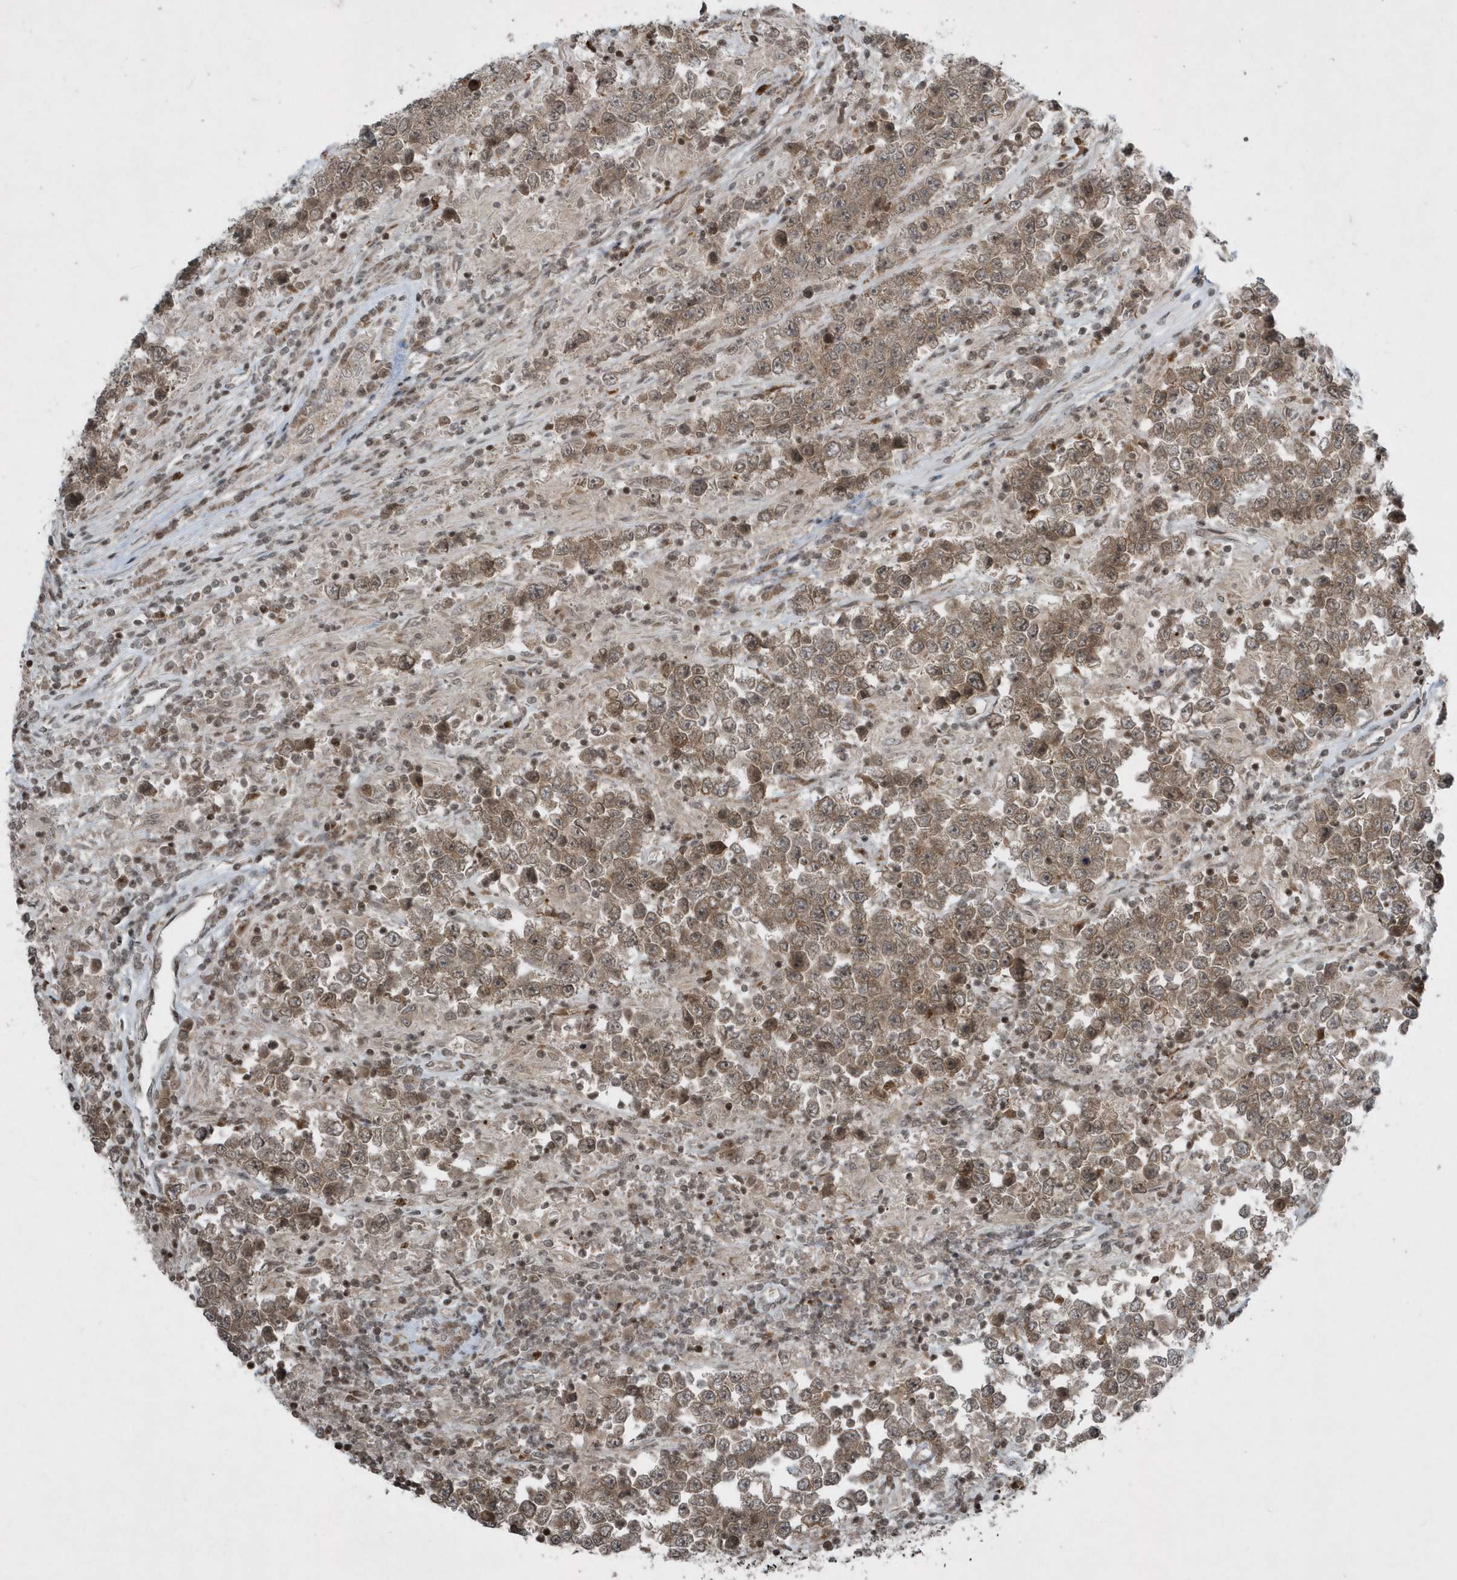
{"staining": {"intensity": "moderate", "quantity": ">75%", "location": "cytoplasmic/membranous"}, "tissue": "testis cancer", "cell_type": "Tumor cells", "image_type": "cancer", "snomed": [{"axis": "morphology", "description": "Normal tissue, NOS"}, {"axis": "morphology", "description": "Urothelial carcinoma, High grade"}, {"axis": "morphology", "description": "Seminoma, NOS"}, {"axis": "morphology", "description": "Carcinoma, Embryonal, NOS"}, {"axis": "topography", "description": "Urinary bladder"}, {"axis": "topography", "description": "Testis"}], "caption": "Protein staining of testis embryonal carcinoma tissue shows moderate cytoplasmic/membranous expression in approximately >75% of tumor cells. (Brightfield microscopy of DAB IHC at high magnification).", "gene": "EIF2B1", "patient": {"sex": "male", "age": 41}}